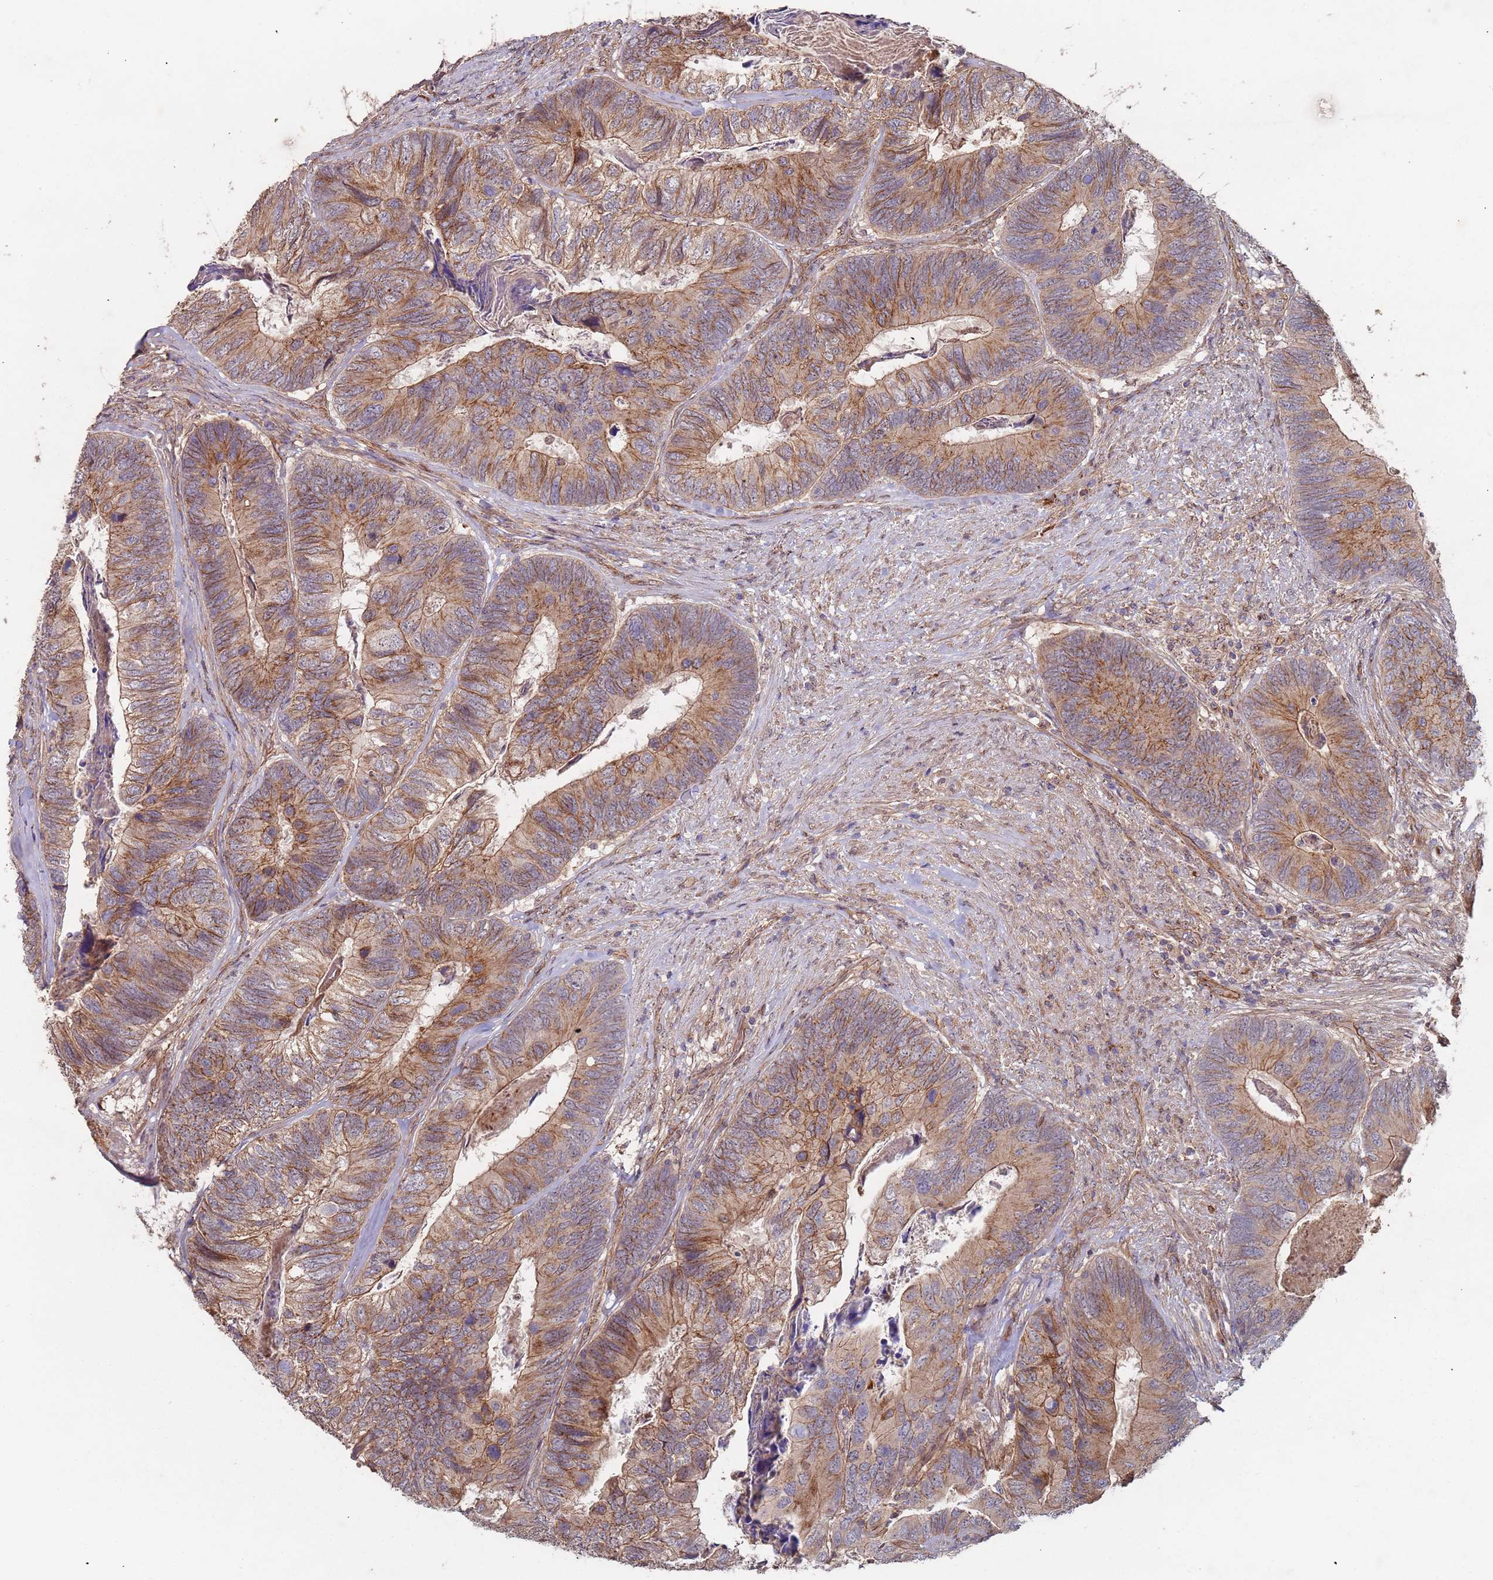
{"staining": {"intensity": "moderate", "quantity": ">75%", "location": "cytoplasmic/membranous"}, "tissue": "colorectal cancer", "cell_type": "Tumor cells", "image_type": "cancer", "snomed": [{"axis": "morphology", "description": "Adenocarcinoma, NOS"}, {"axis": "topography", "description": "Colon"}], "caption": "DAB (3,3'-diaminobenzidine) immunohistochemical staining of colorectal cancer displays moderate cytoplasmic/membranous protein staining in approximately >75% of tumor cells.", "gene": "KANSL1L", "patient": {"sex": "female", "age": 67}}